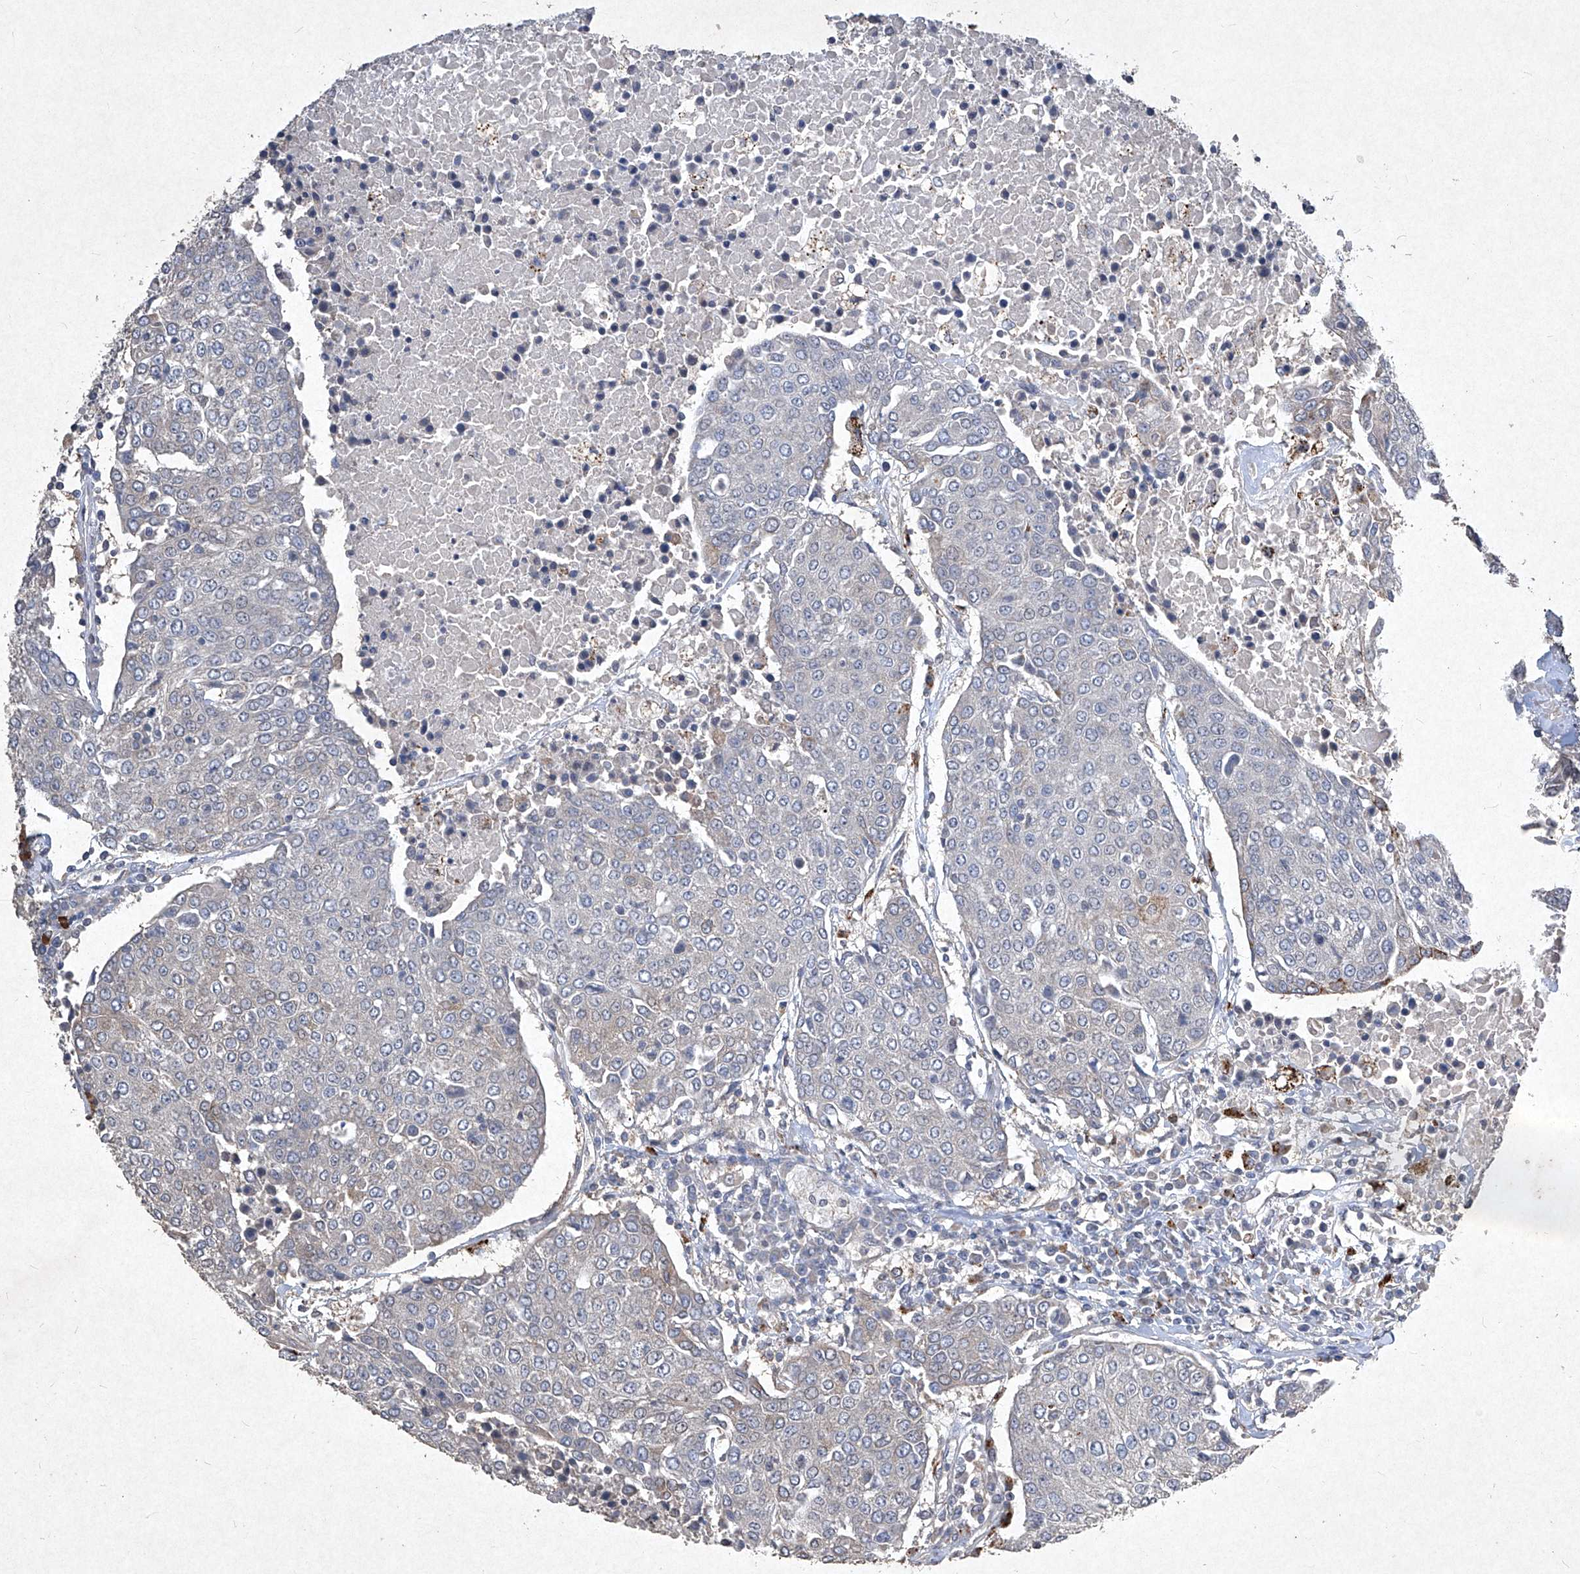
{"staining": {"intensity": "negative", "quantity": "none", "location": "none"}, "tissue": "urothelial cancer", "cell_type": "Tumor cells", "image_type": "cancer", "snomed": [{"axis": "morphology", "description": "Urothelial carcinoma, High grade"}, {"axis": "topography", "description": "Urinary bladder"}], "caption": "High magnification brightfield microscopy of high-grade urothelial carcinoma stained with DAB (brown) and counterstained with hematoxylin (blue): tumor cells show no significant expression.", "gene": "MED16", "patient": {"sex": "female", "age": 85}}